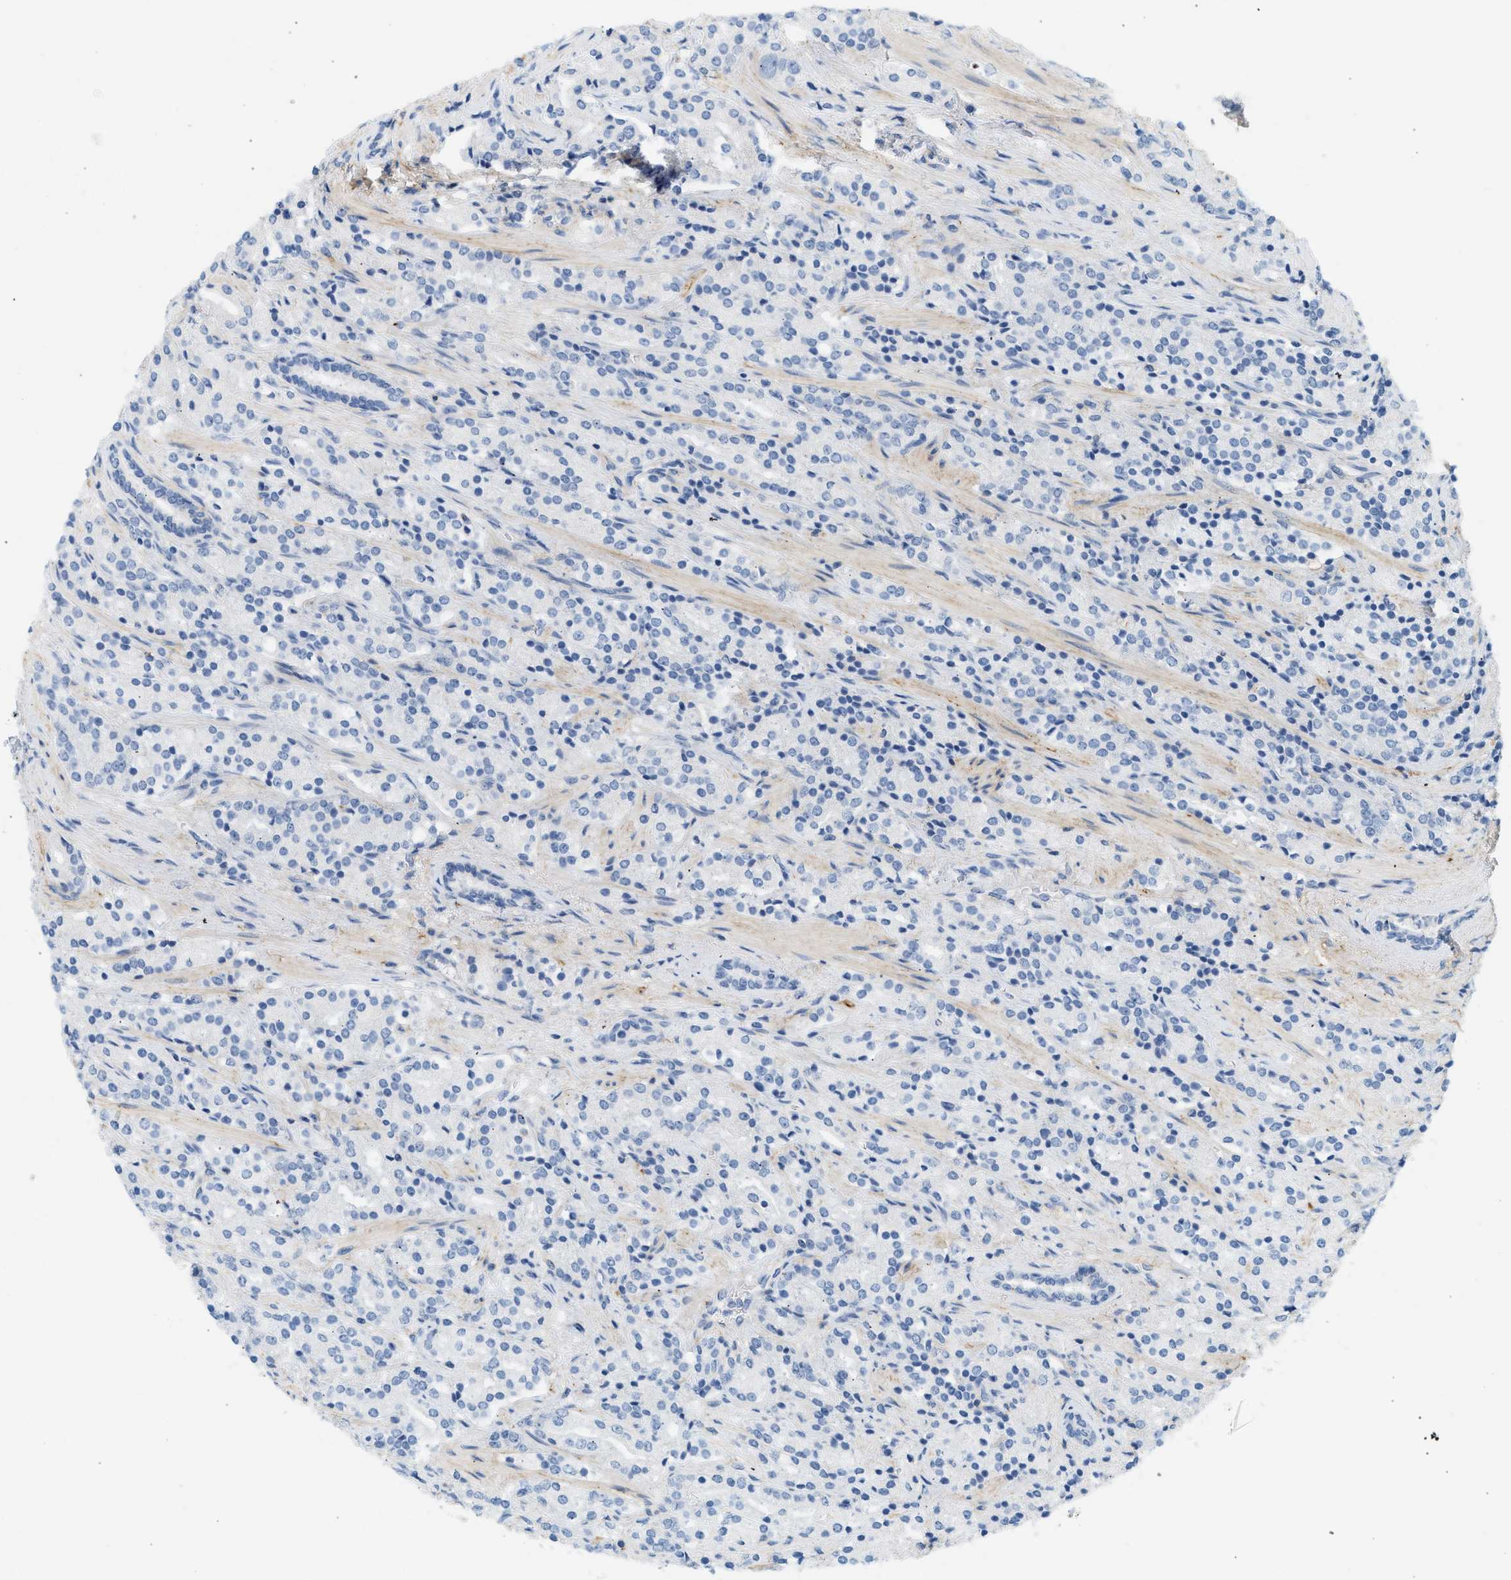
{"staining": {"intensity": "negative", "quantity": "none", "location": "none"}, "tissue": "prostate cancer", "cell_type": "Tumor cells", "image_type": "cancer", "snomed": [{"axis": "morphology", "description": "Adenocarcinoma, High grade"}, {"axis": "topography", "description": "Prostate"}], "caption": "Adenocarcinoma (high-grade) (prostate) stained for a protein using IHC shows no staining tumor cells.", "gene": "BVES", "patient": {"sex": "male", "age": 71}}